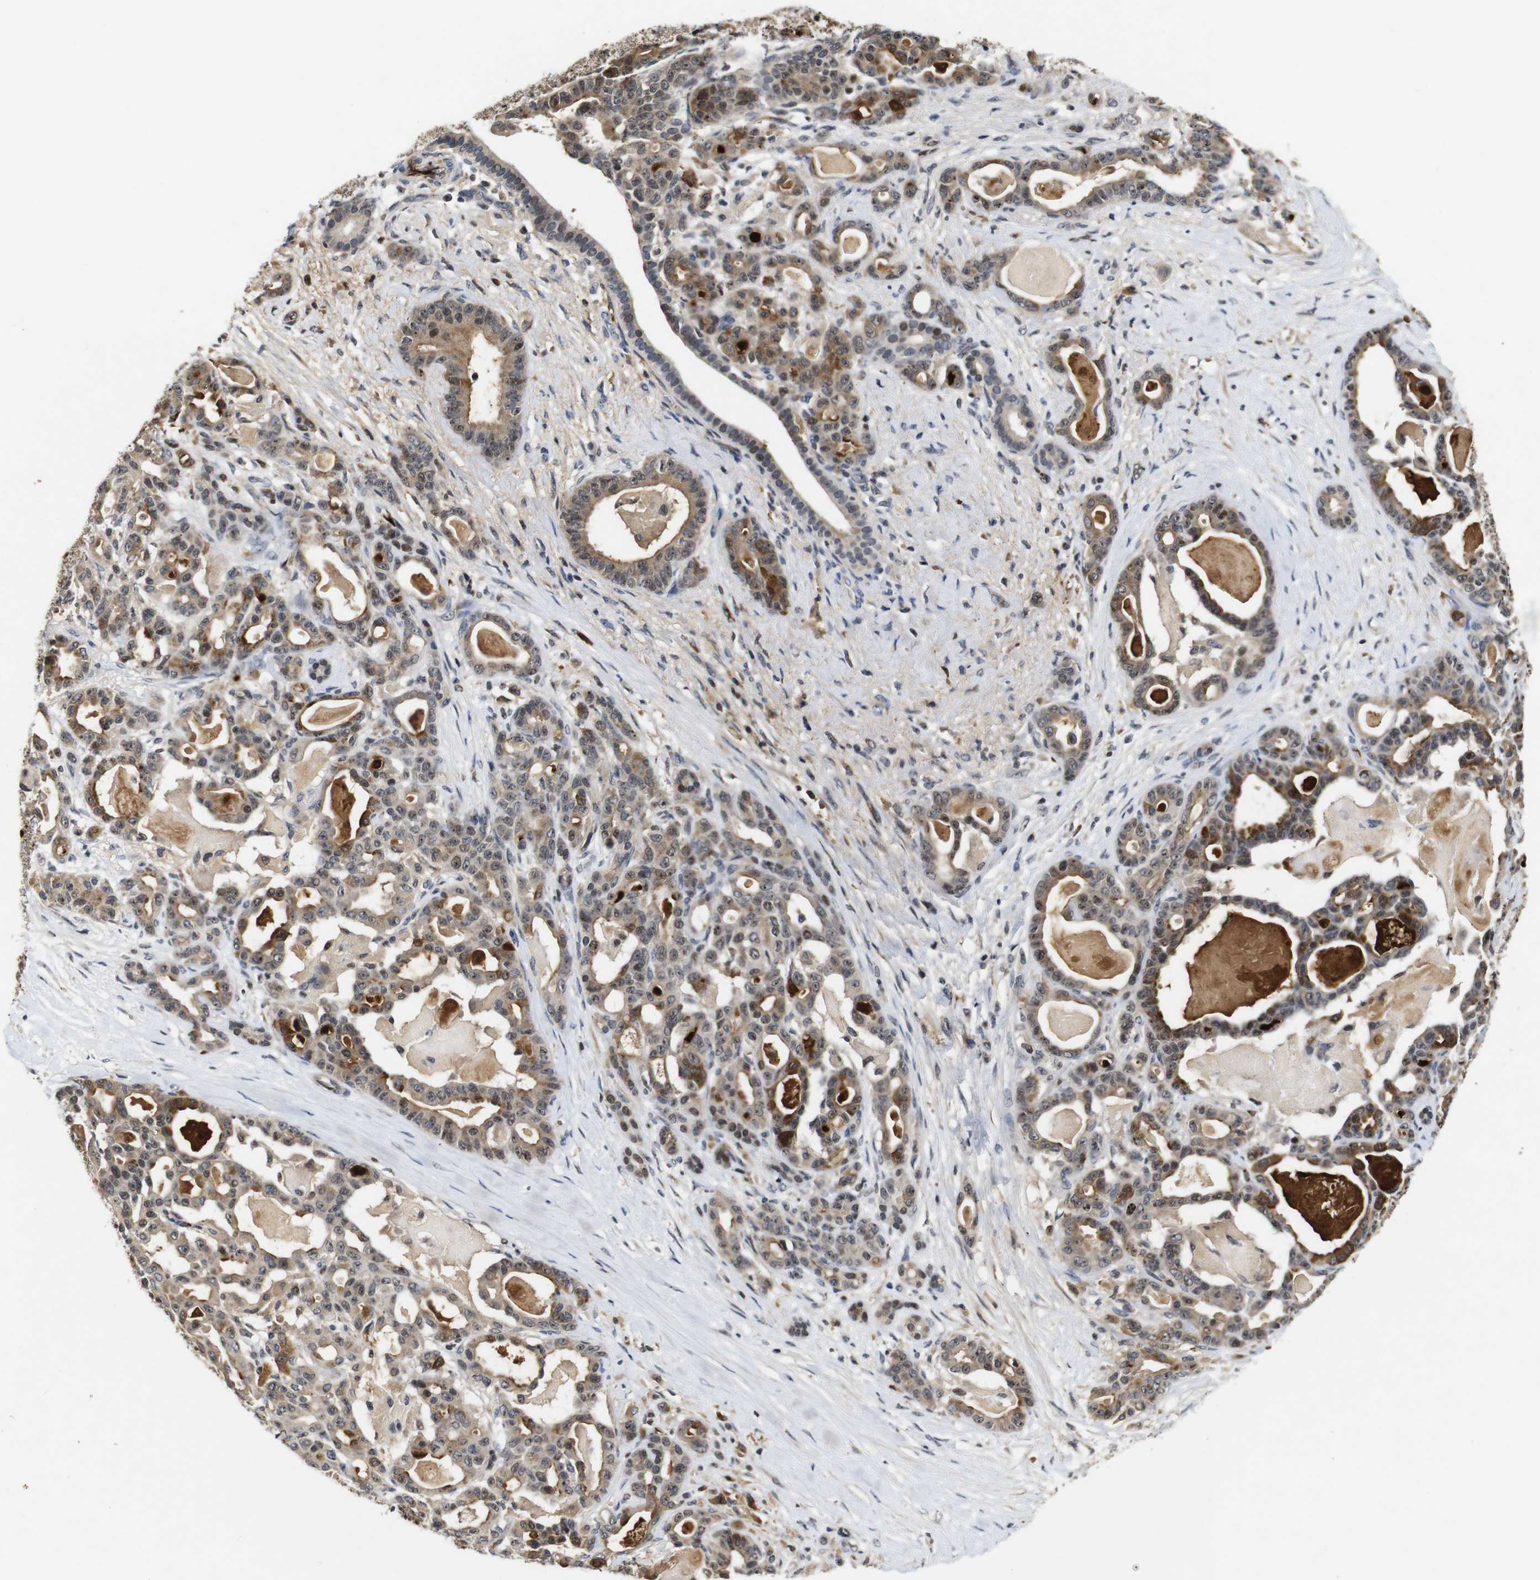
{"staining": {"intensity": "moderate", "quantity": ">75%", "location": "cytoplasmic/membranous,nuclear"}, "tissue": "pancreatic cancer", "cell_type": "Tumor cells", "image_type": "cancer", "snomed": [{"axis": "morphology", "description": "Adenocarcinoma, NOS"}, {"axis": "topography", "description": "Pancreas"}], "caption": "An image of human pancreatic cancer stained for a protein exhibits moderate cytoplasmic/membranous and nuclear brown staining in tumor cells. Nuclei are stained in blue.", "gene": "MYC", "patient": {"sex": "male", "age": 63}}